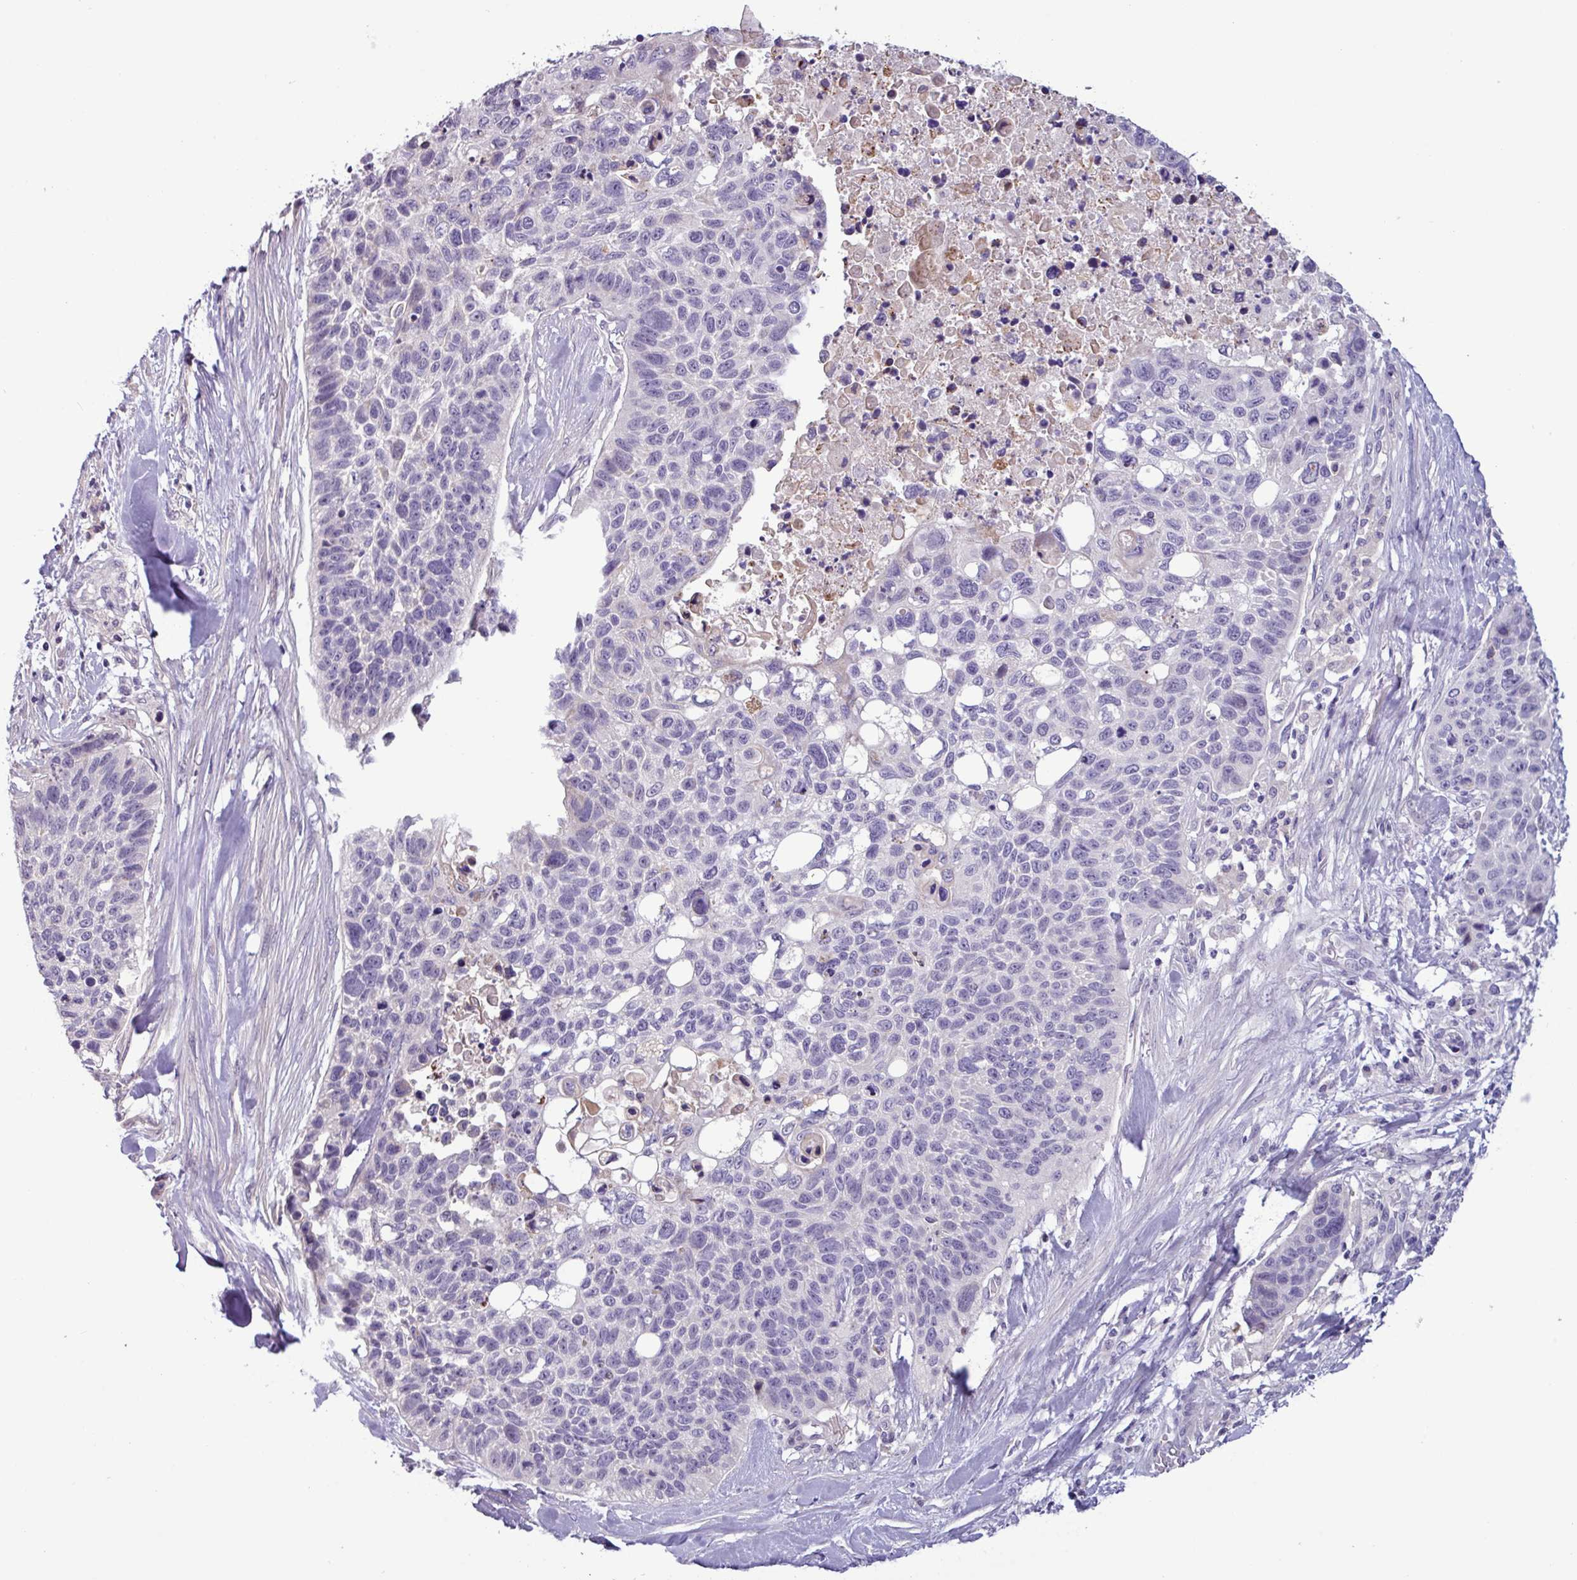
{"staining": {"intensity": "negative", "quantity": "none", "location": "none"}, "tissue": "lung cancer", "cell_type": "Tumor cells", "image_type": "cancer", "snomed": [{"axis": "morphology", "description": "Squamous cell carcinoma, NOS"}, {"axis": "topography", "description": "Lung"}], "caption": "Micrograph shows no significant protein staining in tumor cells of lung cancer.", "gene": "PNLDC1", "patient": {"sex": "male", "age": 62}}